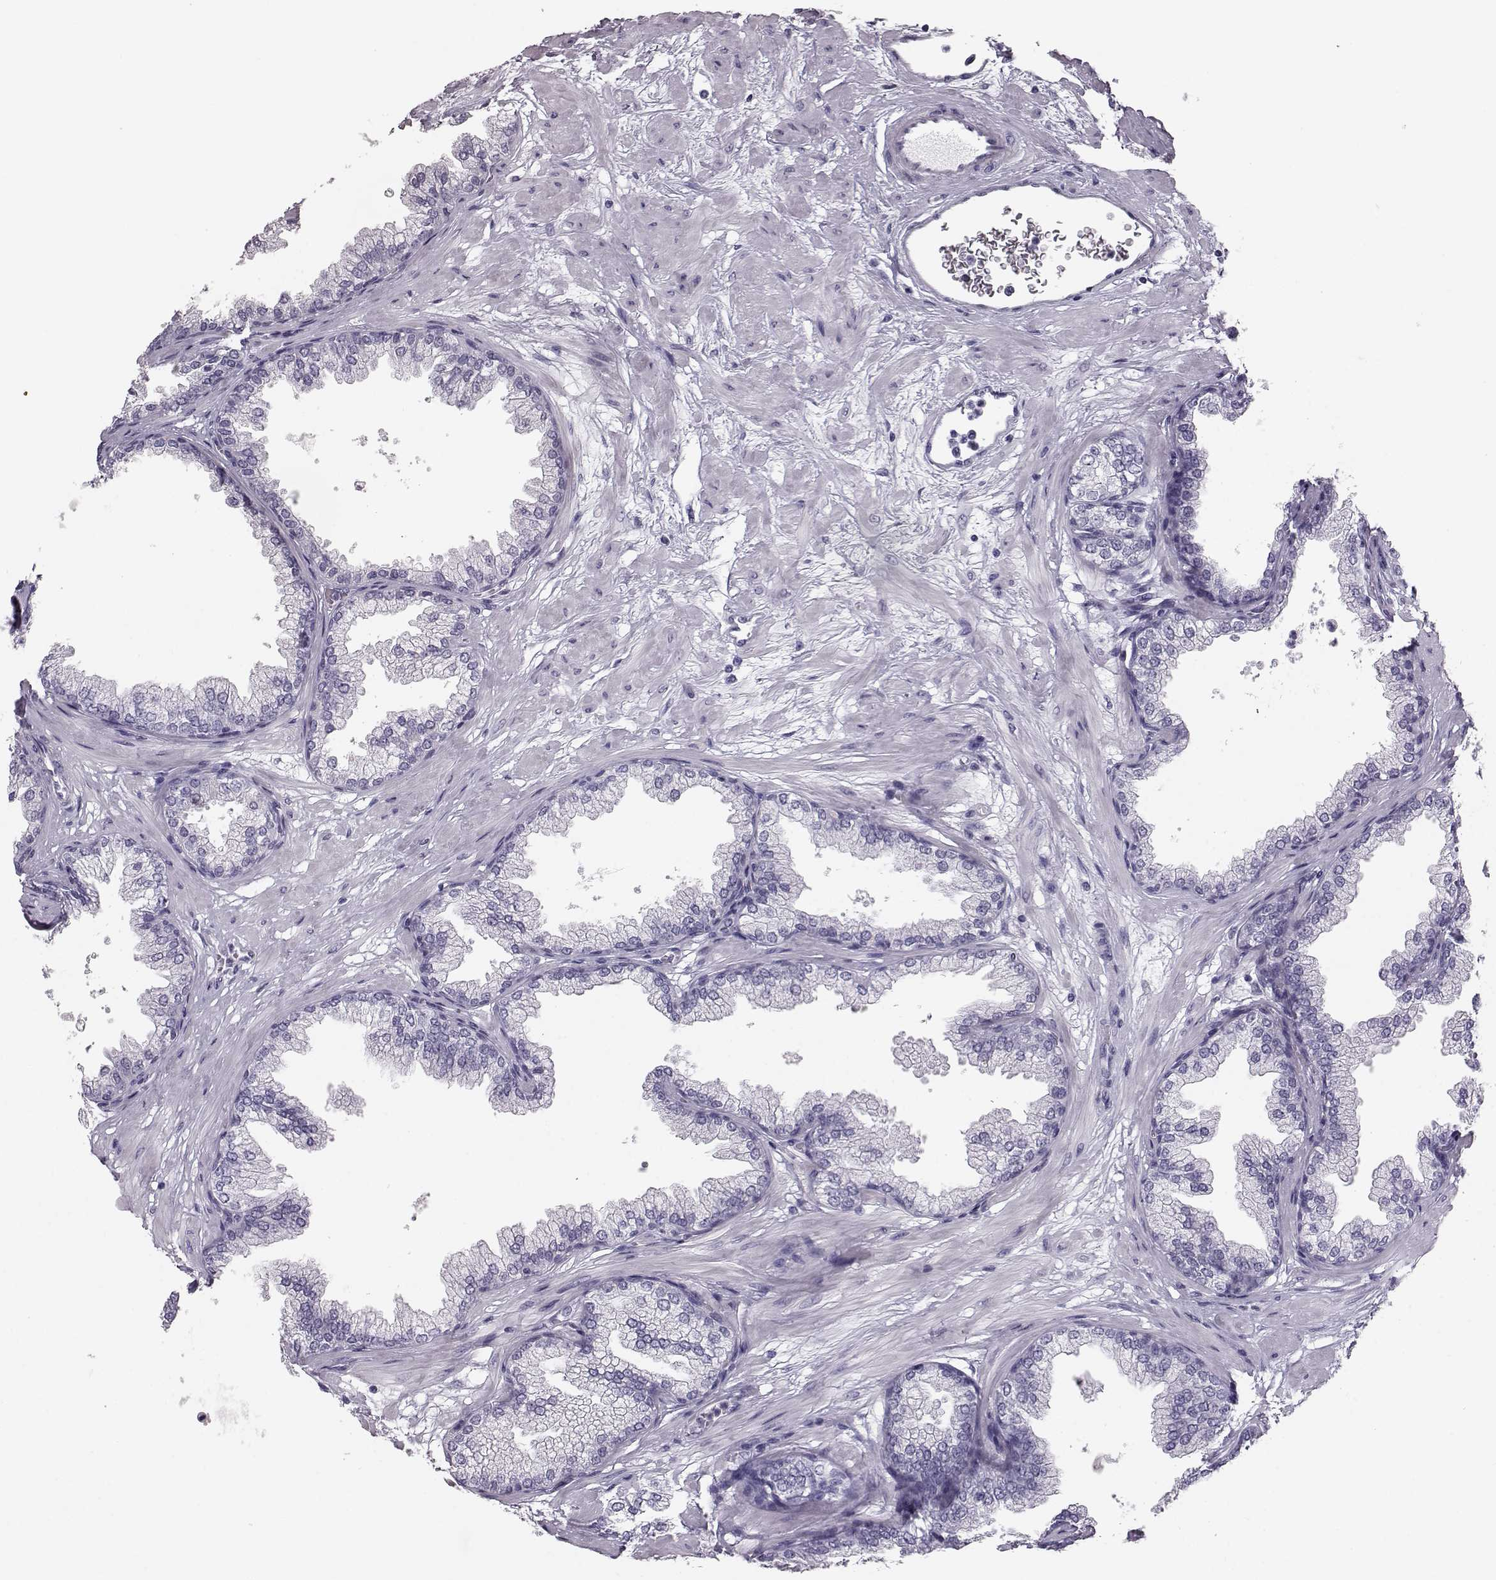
{"staining": {"intensity": "negative", "quantity": "none", "location": "none"}, "tissue": "prostate", "cell_type": "Glandular cells", "image_type": "normal", "snomed": [{"axis": "morphology", "description": "Normal tissue, NOS"}, {"axis": "topography", "description": "Prostate"}], "caption": "This is a image of immunohistochemistry (IHC) staining of unremarkable prostate, which shows no staining in glandular cells.", "gene": "BFSP2", "patient": {"sex": "male", "age": 37}}